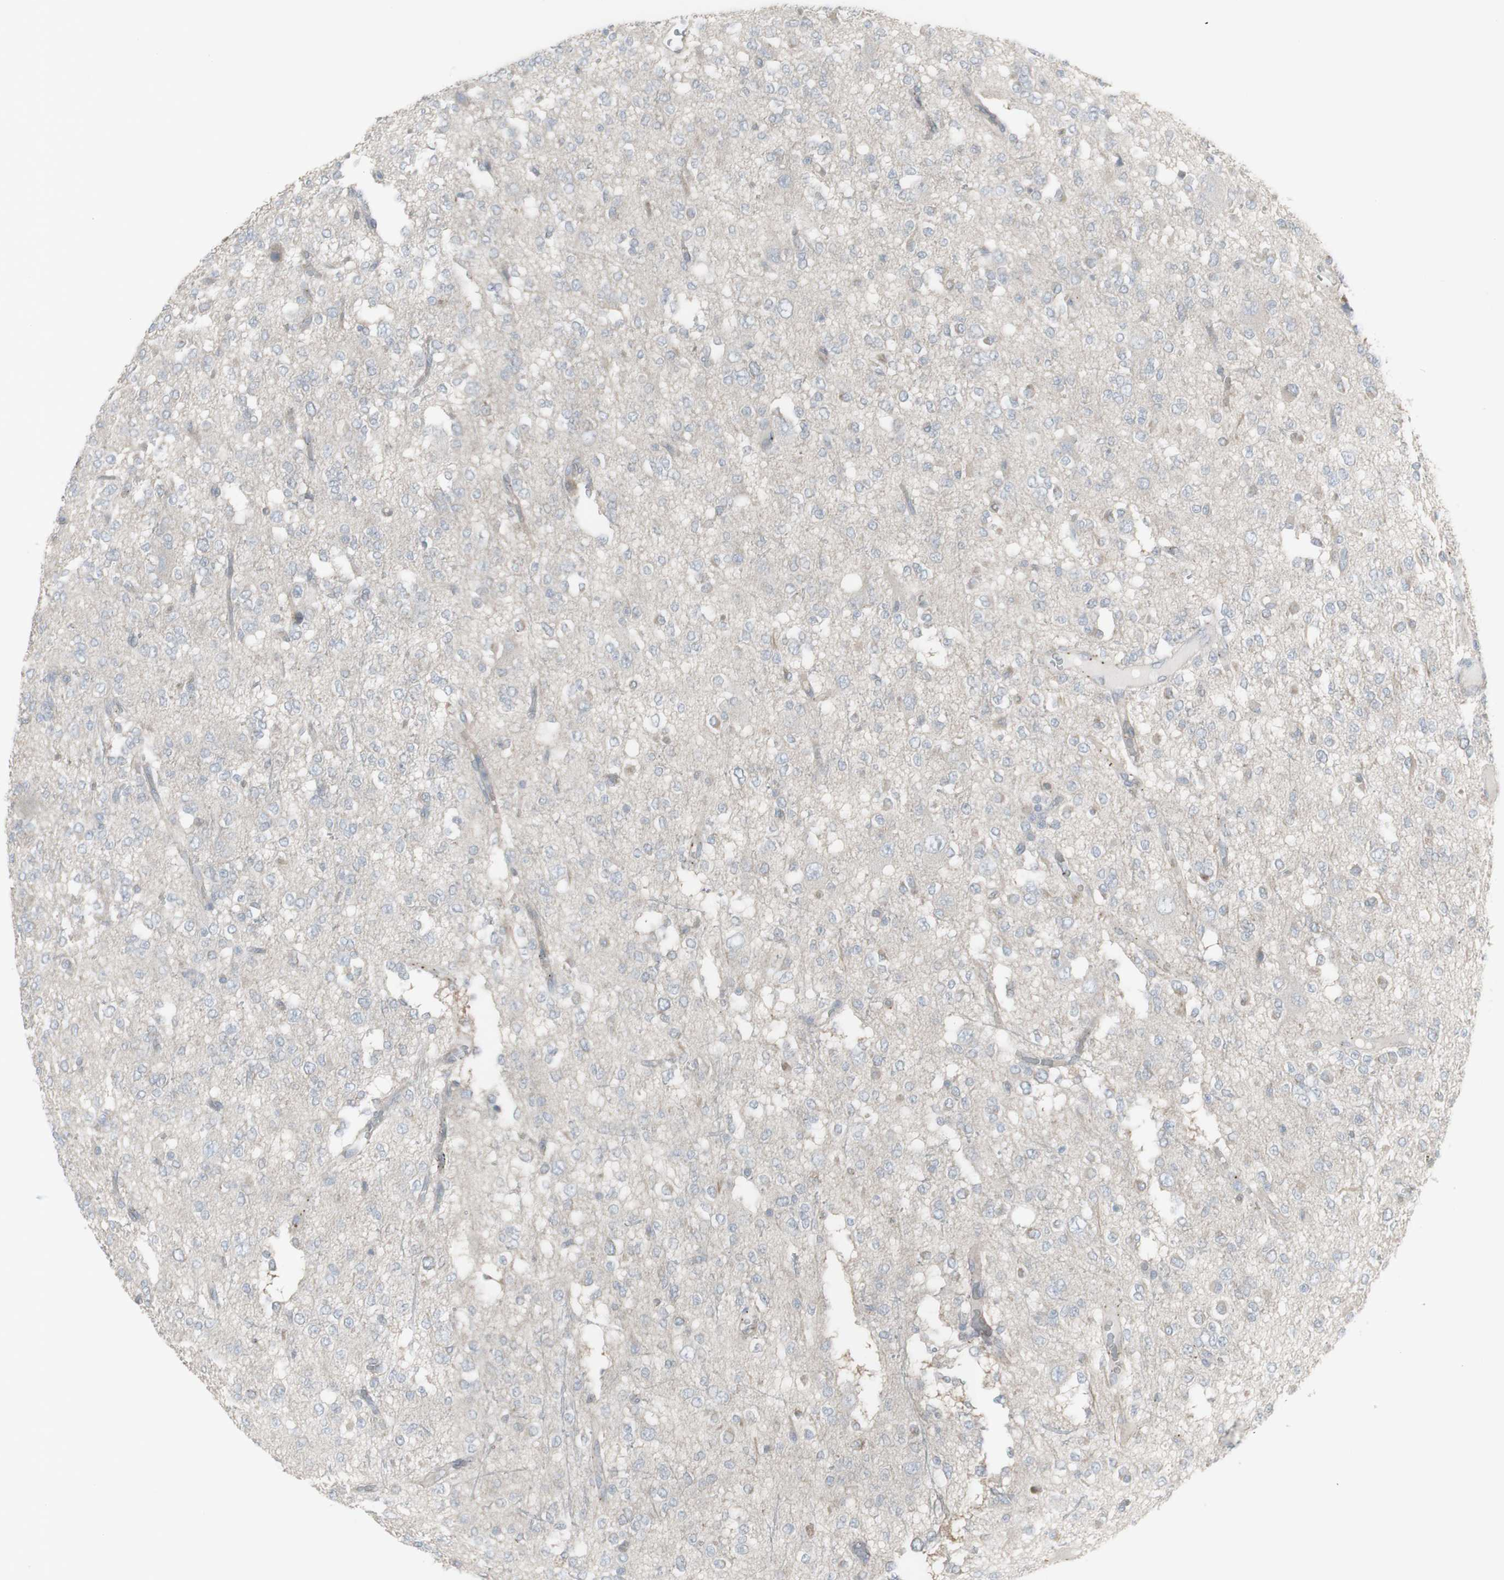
{"staining": {"intensity": "negative", "quantity": "none", "location": "none"}, "tissue": "glioma", "cell_type": "Tumor cells", "image_type": "cancer", "snomed": [{"axis": "morphology", "description": "Glioma, malignant, Low grade"}, {"axis": "topography", "description": "Brain"}], "caption": "The micrograph shows no staining of tumor cells in glioma.", "gene": "GALNT6", "patient": {"sex": "male", "age": 38}}